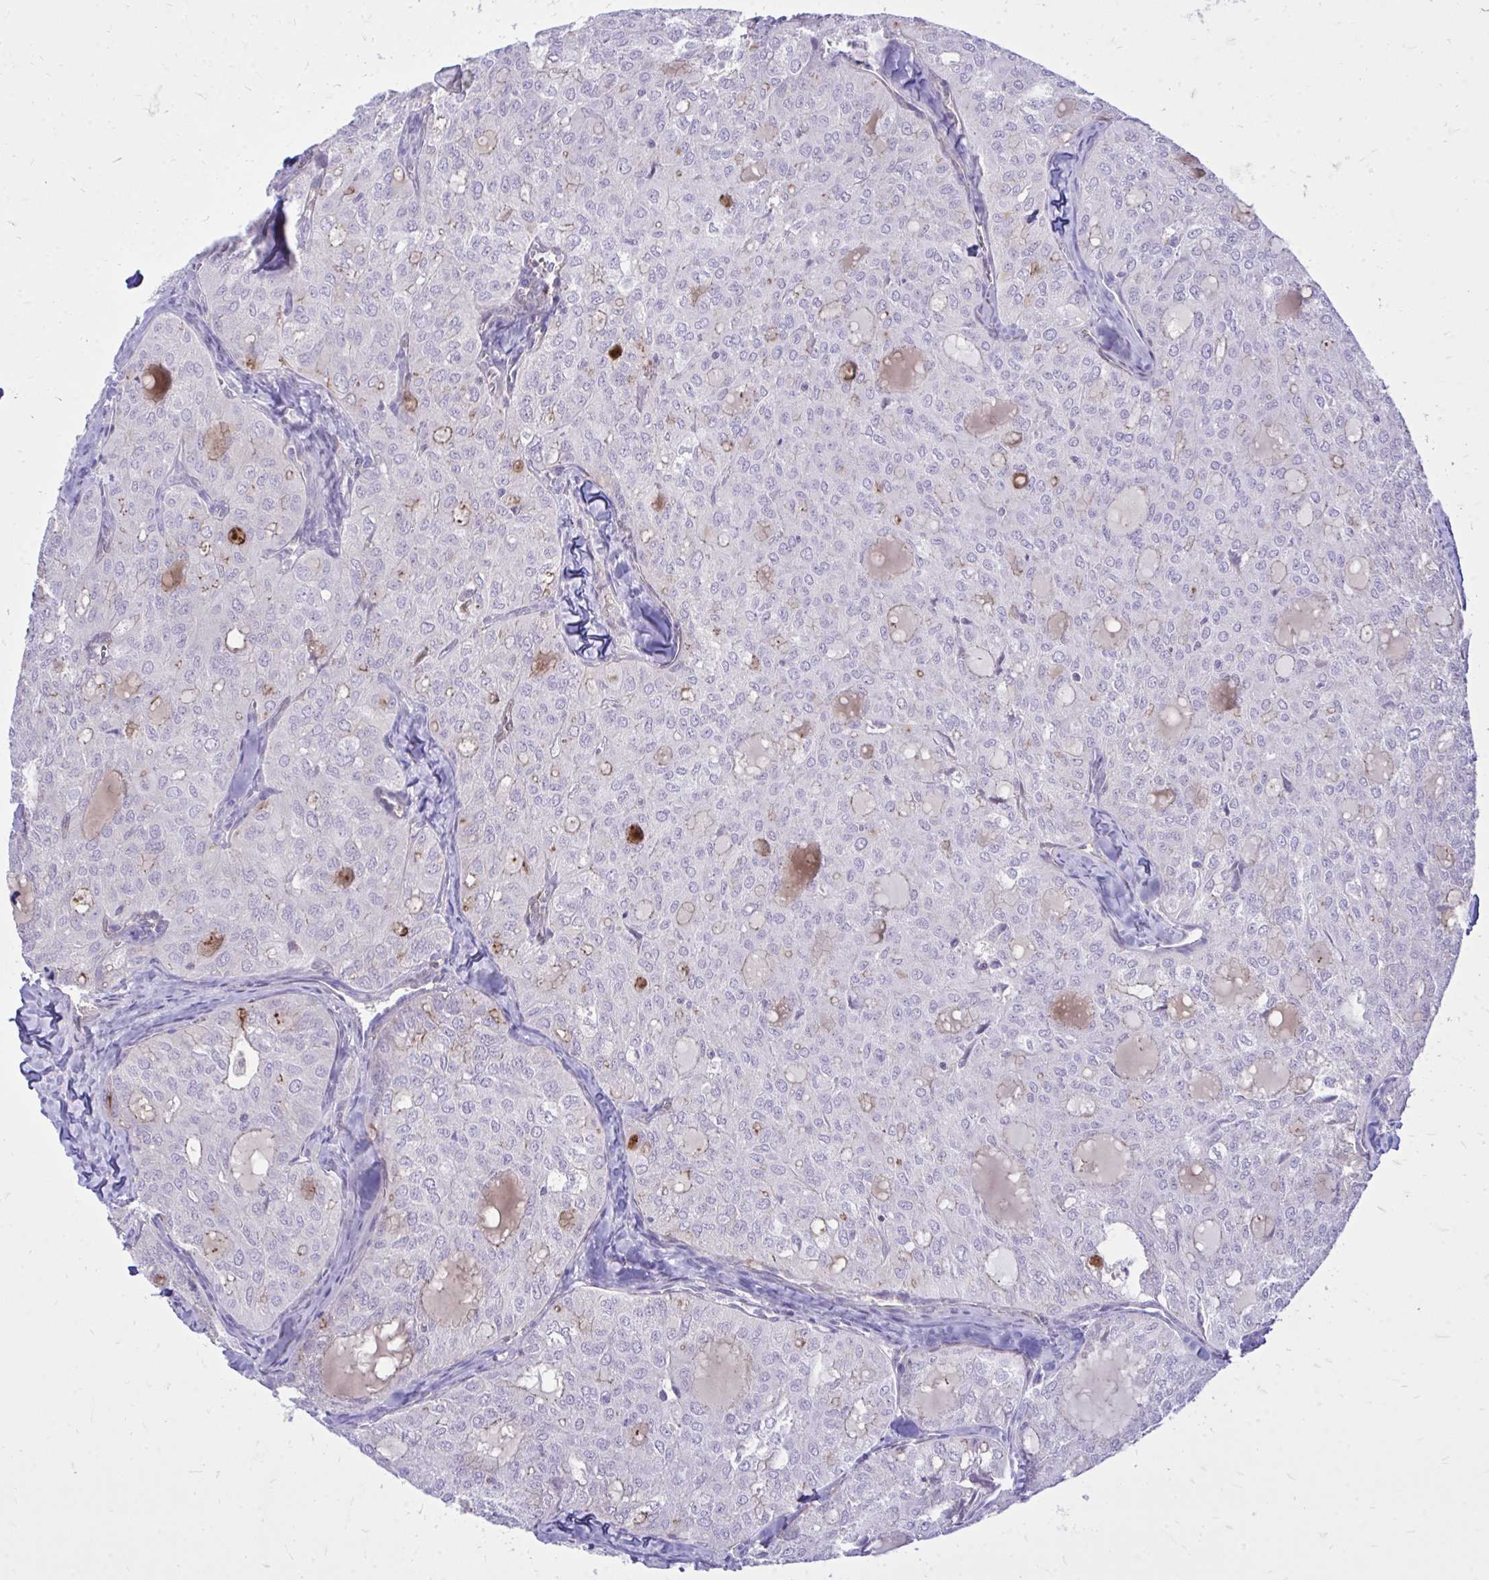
{"staining": {"intensity": "negative", "quantity": "none", "location": "none"}, "tissue": "thyroid cancer", "cell_type": "Tumor cells", "image_type": "cancer", "snomed": [{"axis": "morphology", "description": "Follicular adenoma carcinoma, NOS"}, {"axis": "topography", "description": "Thyroid gland"}], "caption": "The image shows no significant expression in tumor cells of thyroid follicular adenoma carcinoma.", "gene": "TP53I11", "patient": {"sex": "male", "age": 75}}